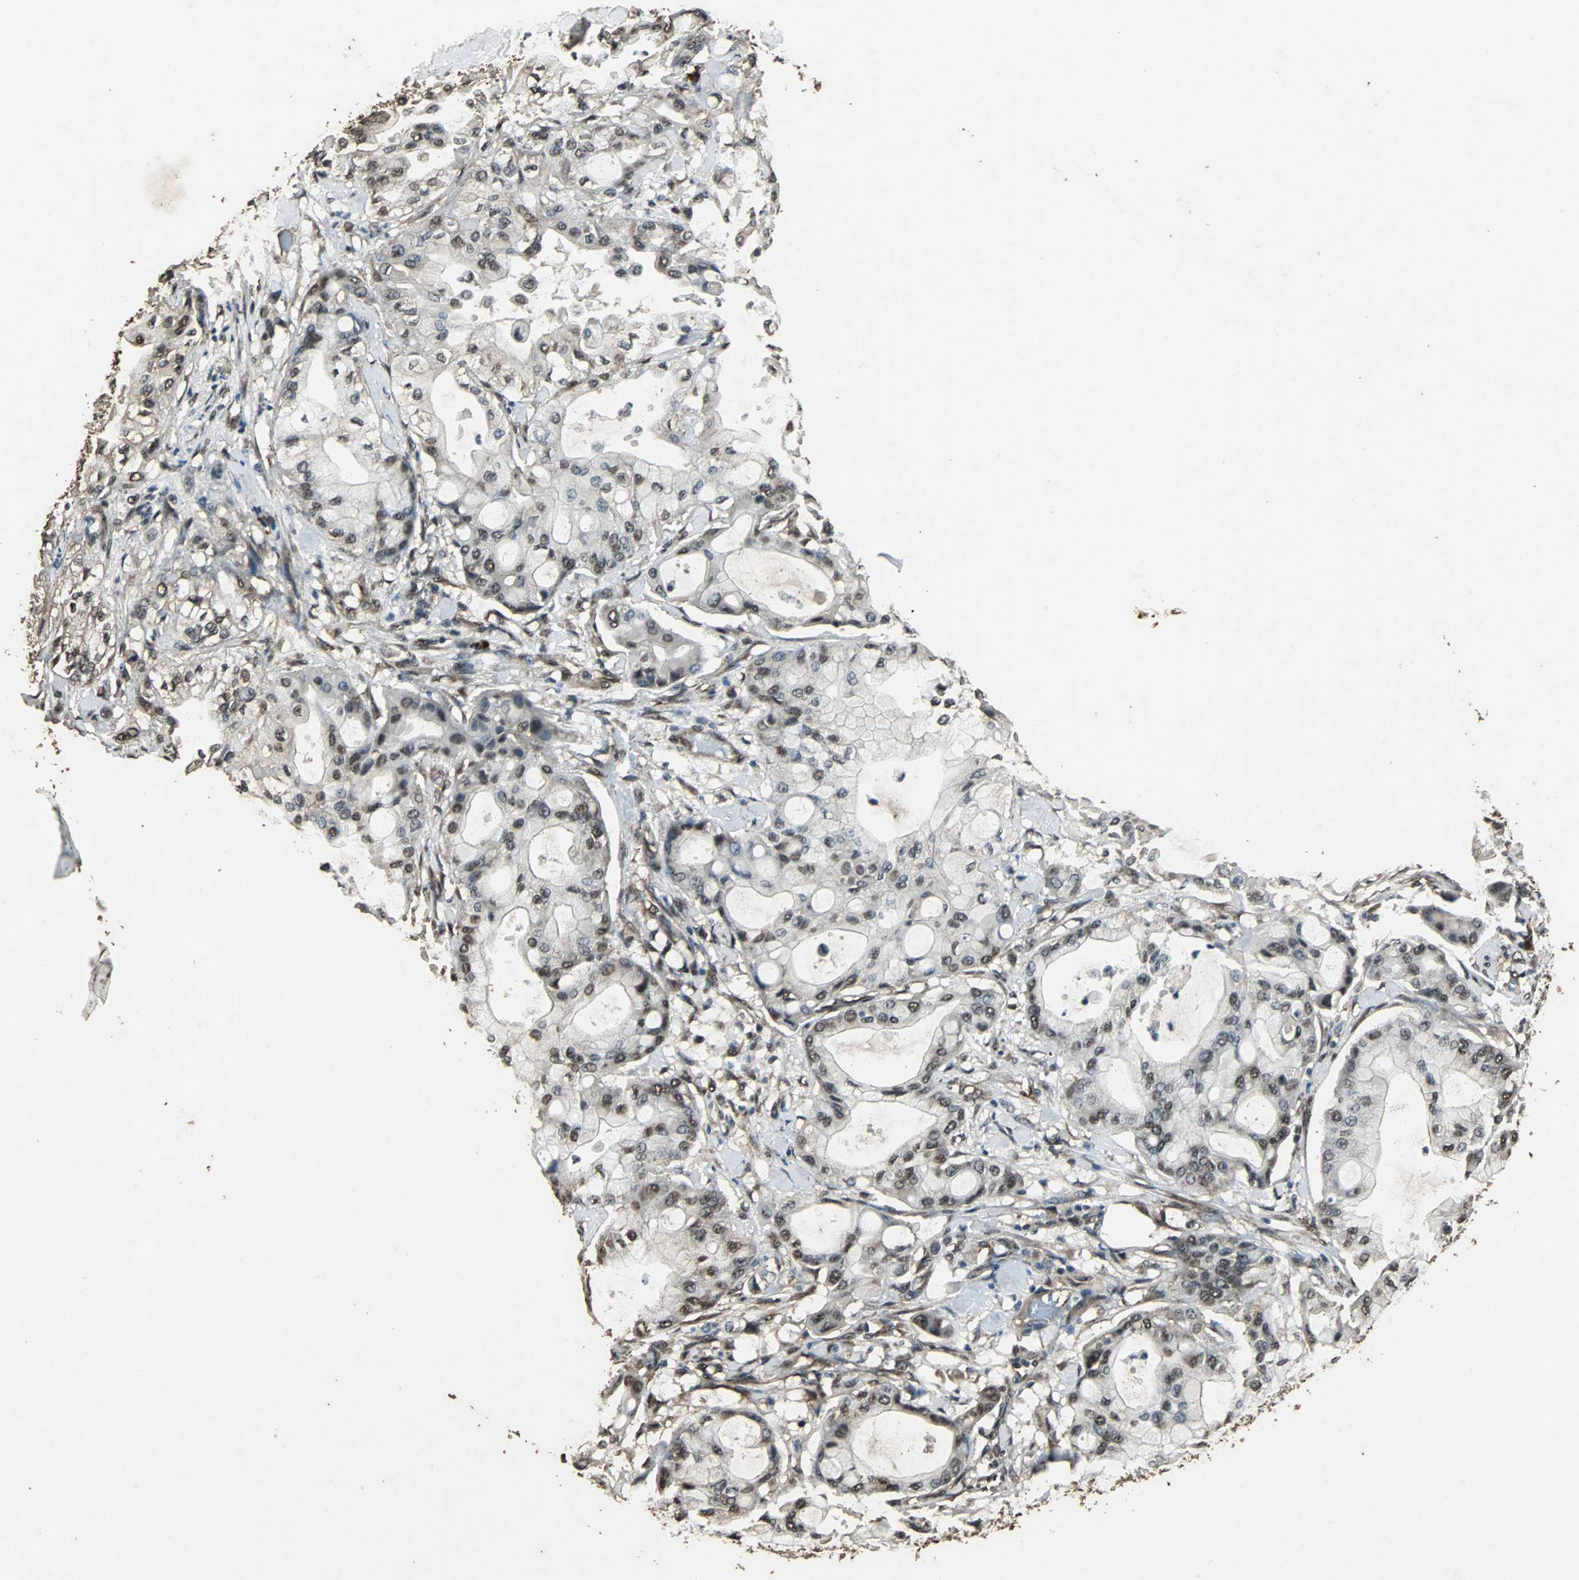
{"staining": {"intensity": "moderate", "quantity": ">75%", "location": "cytoplasmic/membranous,nuclear"}, "tissue": "pancreatic cancer", "cell_type": "Tumor cells", "image_type": "cancer", "snomed": [{"axis": "morphology", "description": "Adenocarcinoma, NOS"}, {"axis": "morphology", "description": "Adenocarcinoma, metastatic, NOS"}, {"axis": "topography", "description": "Lymph node"}, {"axis": "topography", "description": "Pancreas"}, {"axis": "topography", "description": "Duodenum"}], "caption": "Immunohistochemistry (IHC) of pancreatic cancer demonstrates medium levels of moderate cytoplasmic/membranous and nuclear positivity in approximately >75% of tumor cells. The staining is performed using DAB (3,3'-diaminobenzidine) brown chromogen to label protein expression. The nuclei are counter-stained blue using hematoxylin.", "gene": "PPP1R13B", "patient": {"sex": "female", "age": 64}}